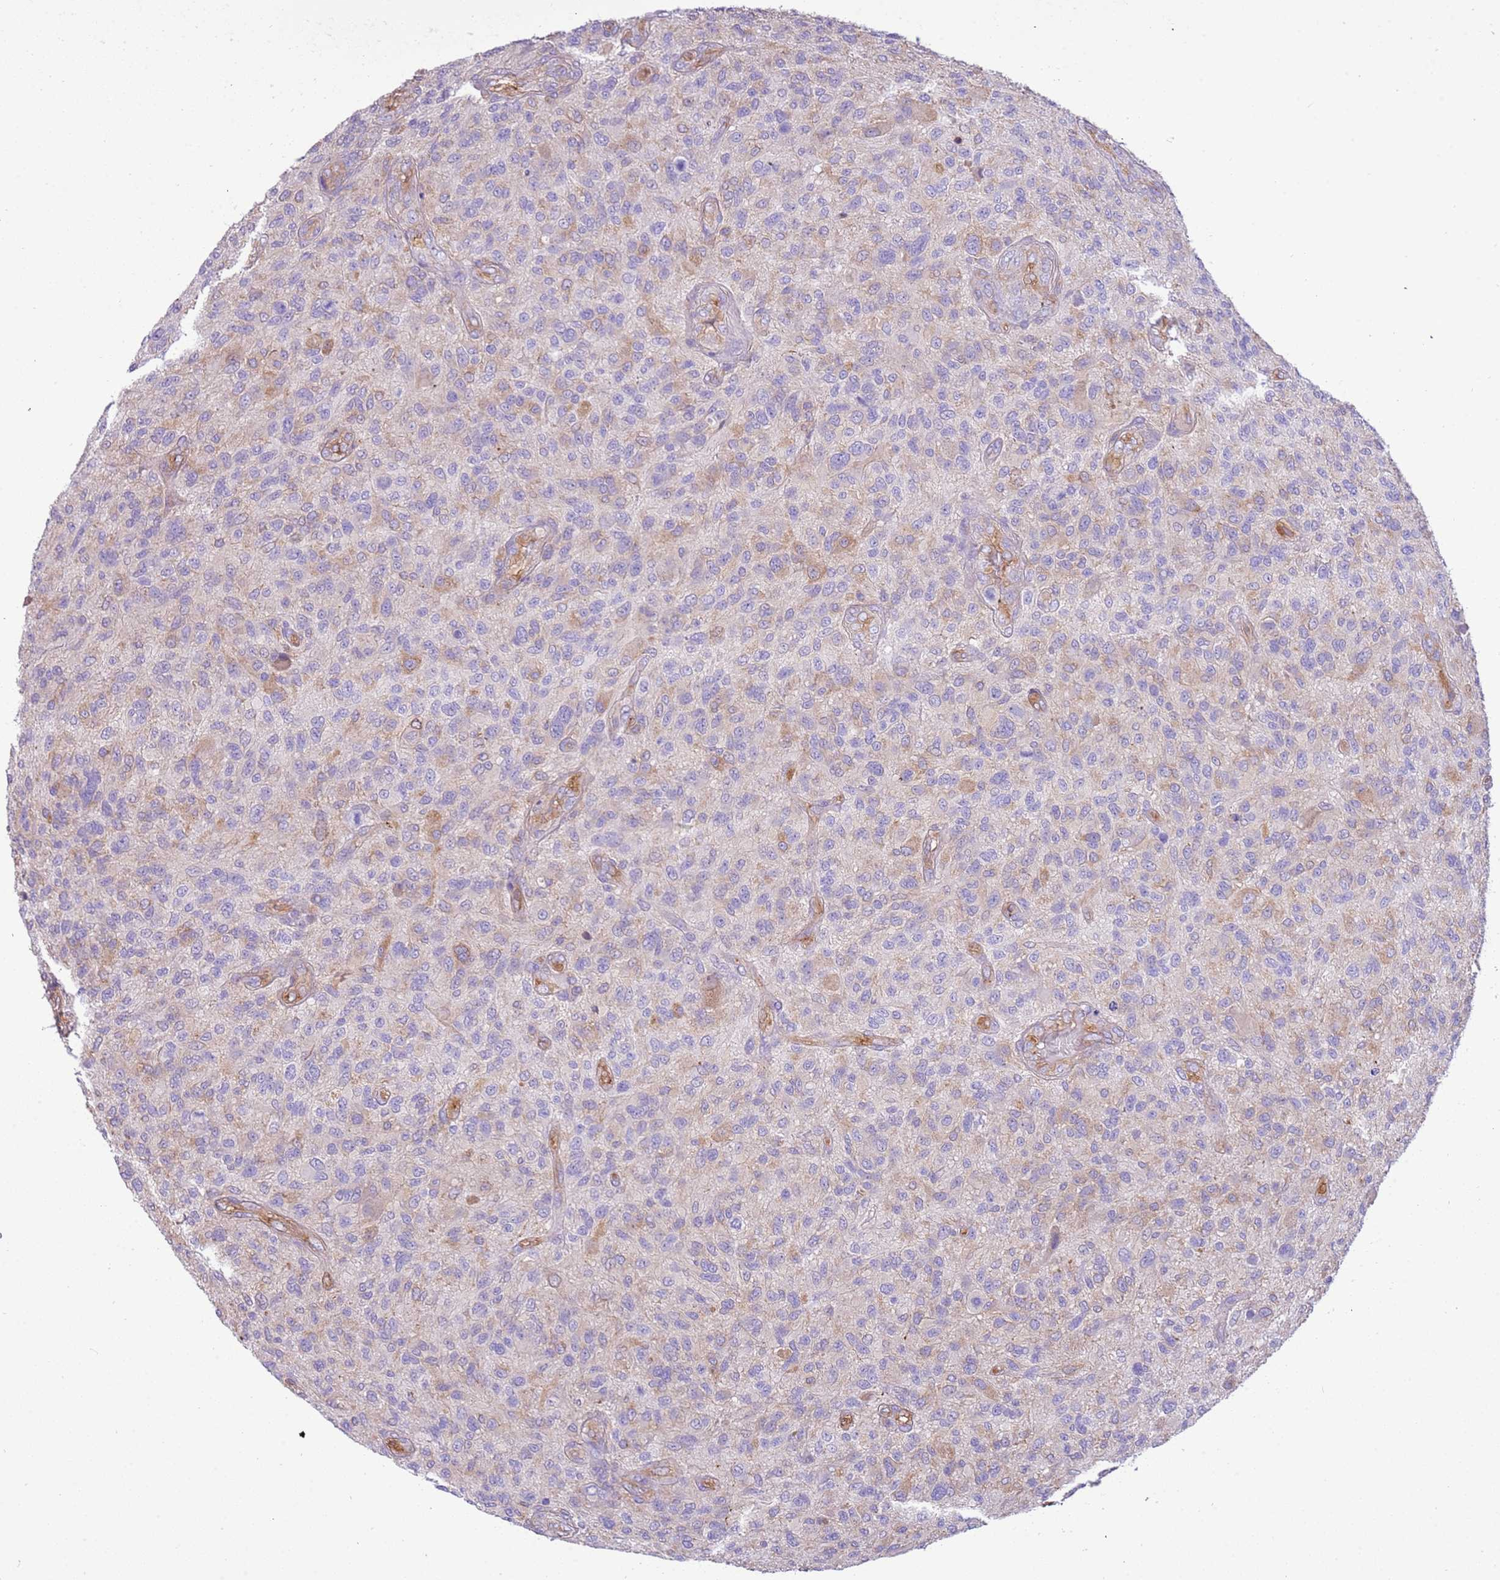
{"staining": {"intensity": "weak", "quantity": "<25%", "location": "cytoplasmic/membranous"}, "tissue": "glioma", "cell_type": "Tumor cells", "image_type": "cancer", "snomed": [{"axis": "morphology", "description": "Glioma, malignant, High grade"}, {"axis": "topography", "description": "Brain"}], "caption": "An IHC histopathology image of glioma is shown. There is no staining in tumor cells of glioma.", "gene": "NAALADL1", "patient": {"sex": "male", "age": 47}}